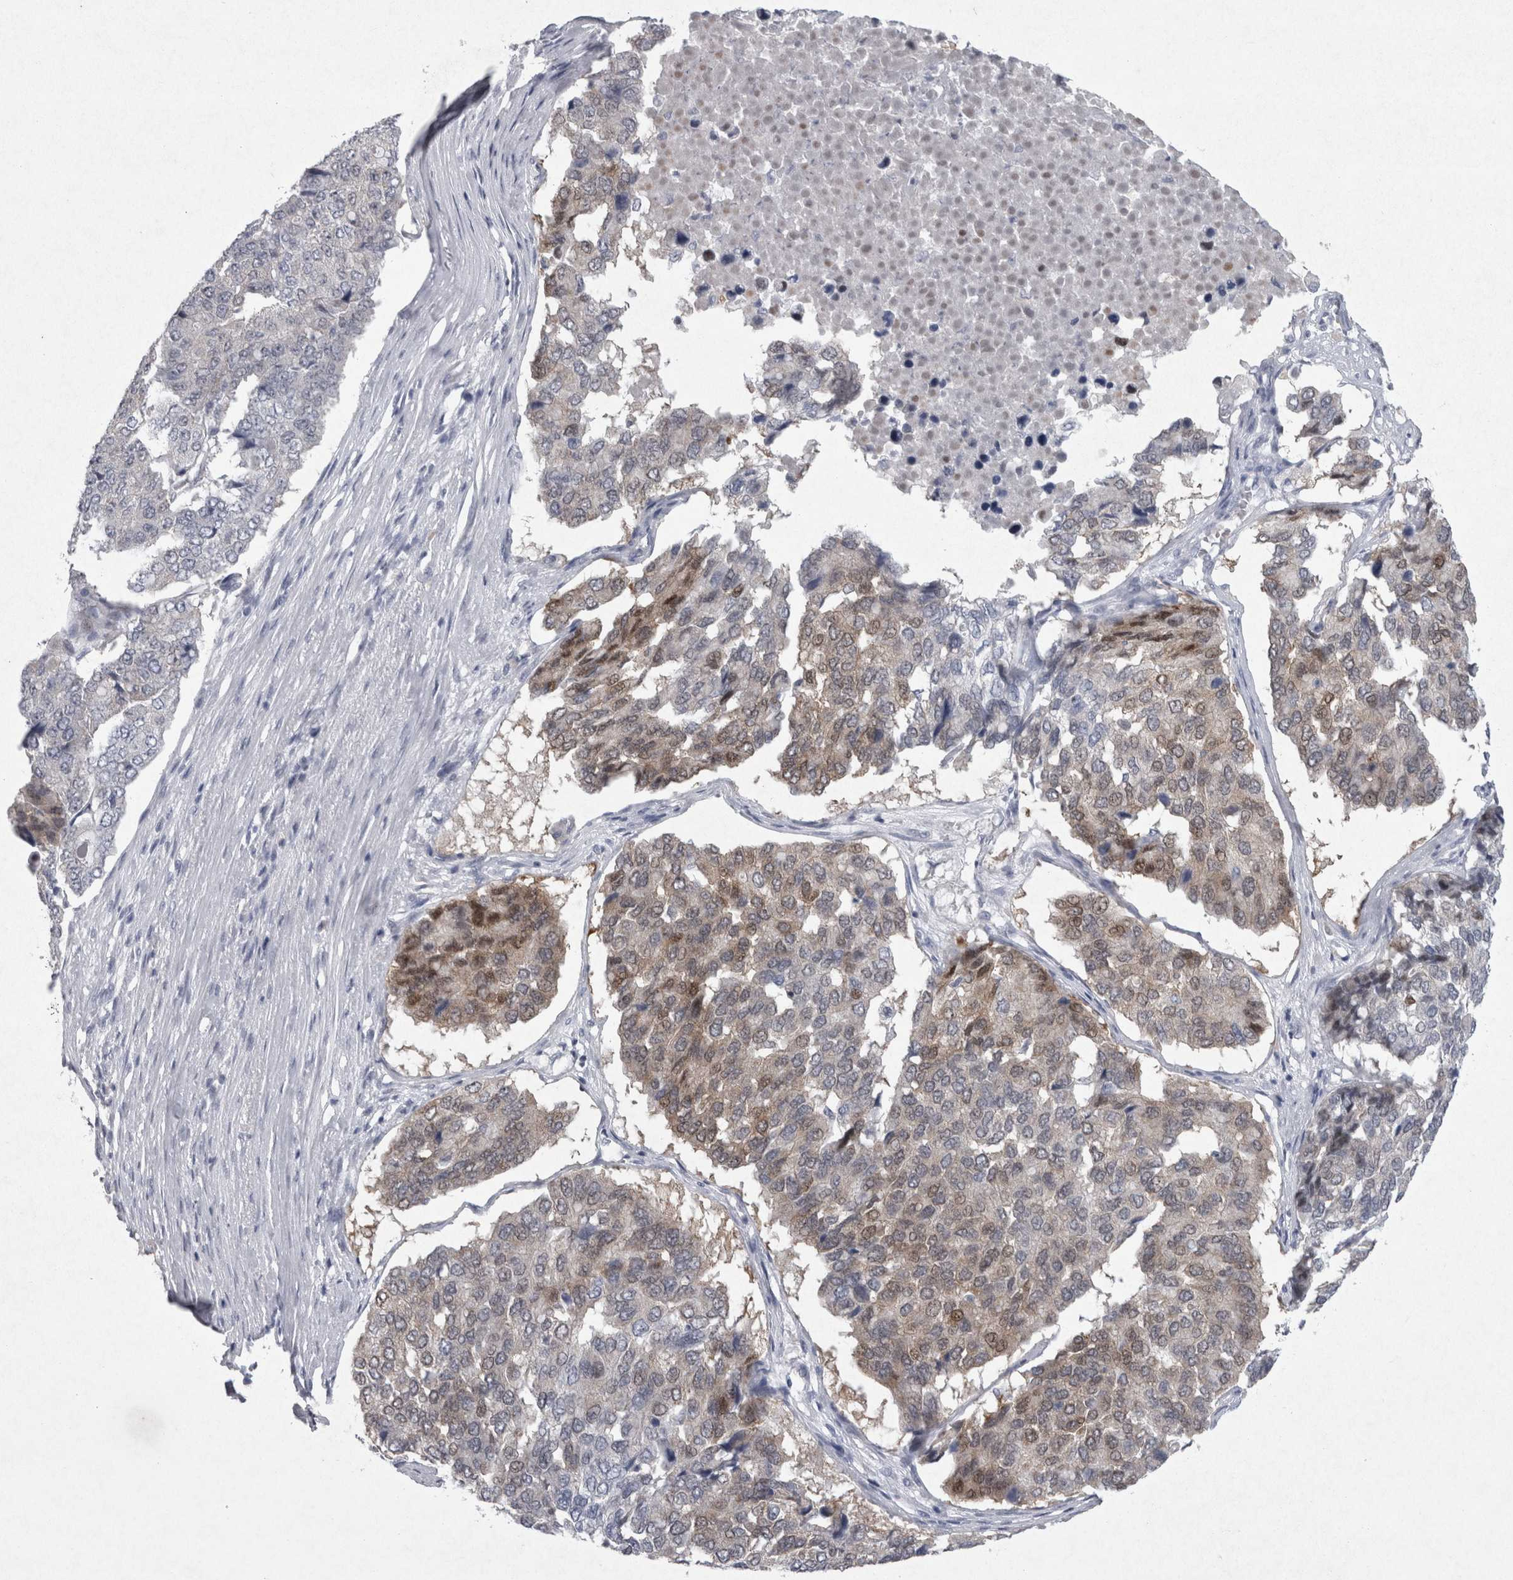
{"staining": {"intensity": "weak", "quantity": ">75%", "location": "cytoplasmic/membranous,nuclear"}, "tissue": "pancreatic cancer", "cell_type": "Tumor cells", "image_type": "cancer", "snomed": [{"axis": "morphology", "description": "Adenocarcinoma, NOS"}, {"axis": "topography", "description": "Pancreas"}], "caption": "Immunohistochemical staining of pancreatic adenocarcinoma reveals low levels of weak cytoplasmic/membranous and nuclear protein expression in about >75% of tumor cells.", "gene": "PDX1", "patient": {"sex": "male", "age": 50}}